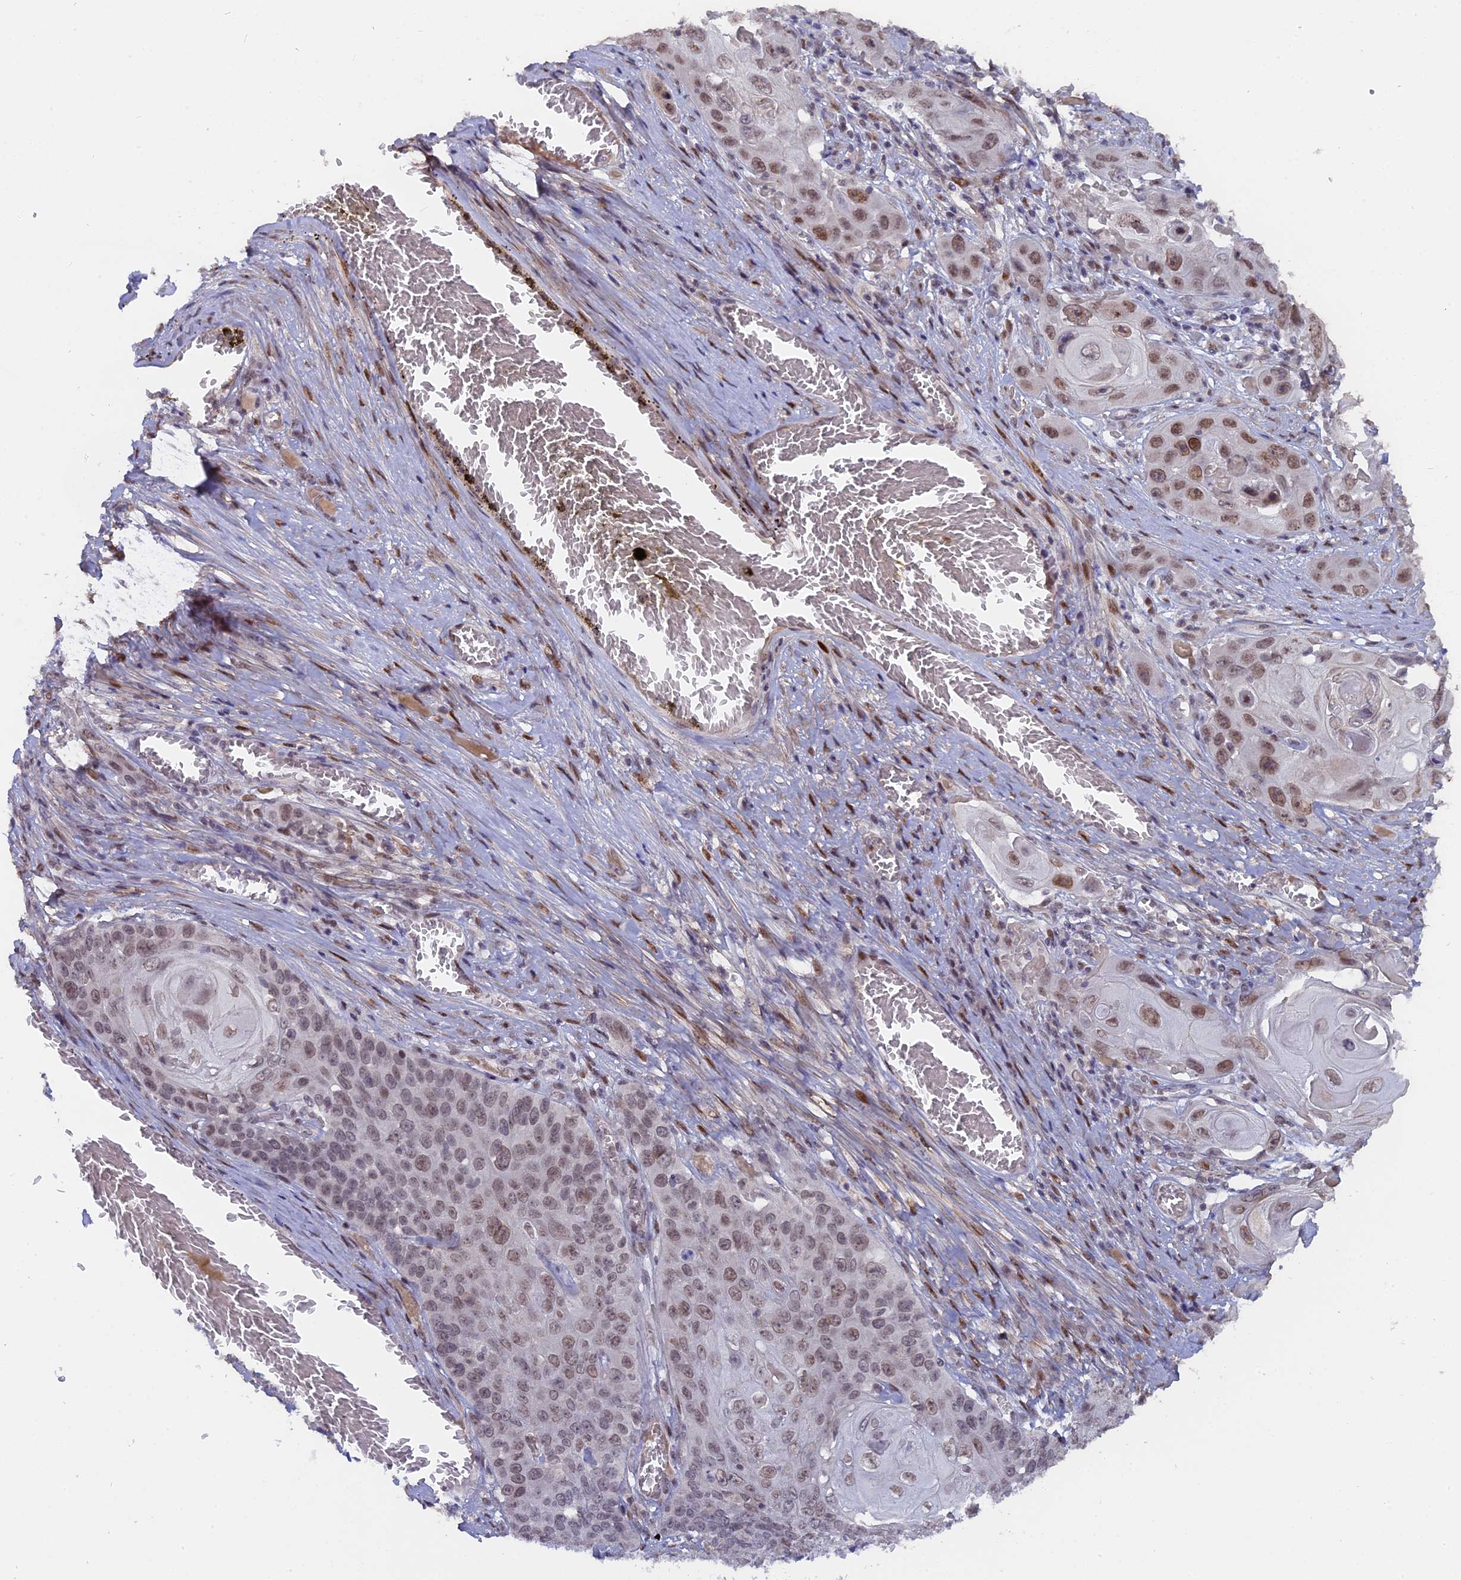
{"staining": {"intensity": "moderate", "quantity": ">75%", "location": "nuclear"}, "tissue": "skin cancer", "cell_type": "Tumor cells", "image_type": "cancer", "snomed": [{"axis": "morphology", "description": "Squamous cell carcinoma, NOS"}, {"axis": "topography", "description": "Skin"}], "caption": "Tumor cells demonstrate moderate nuclear positivity in about >75% of cells in skin squamous cell carcinoma.", "gene": "PYGO1", "patient": {"sex": "male", "age": 55}}